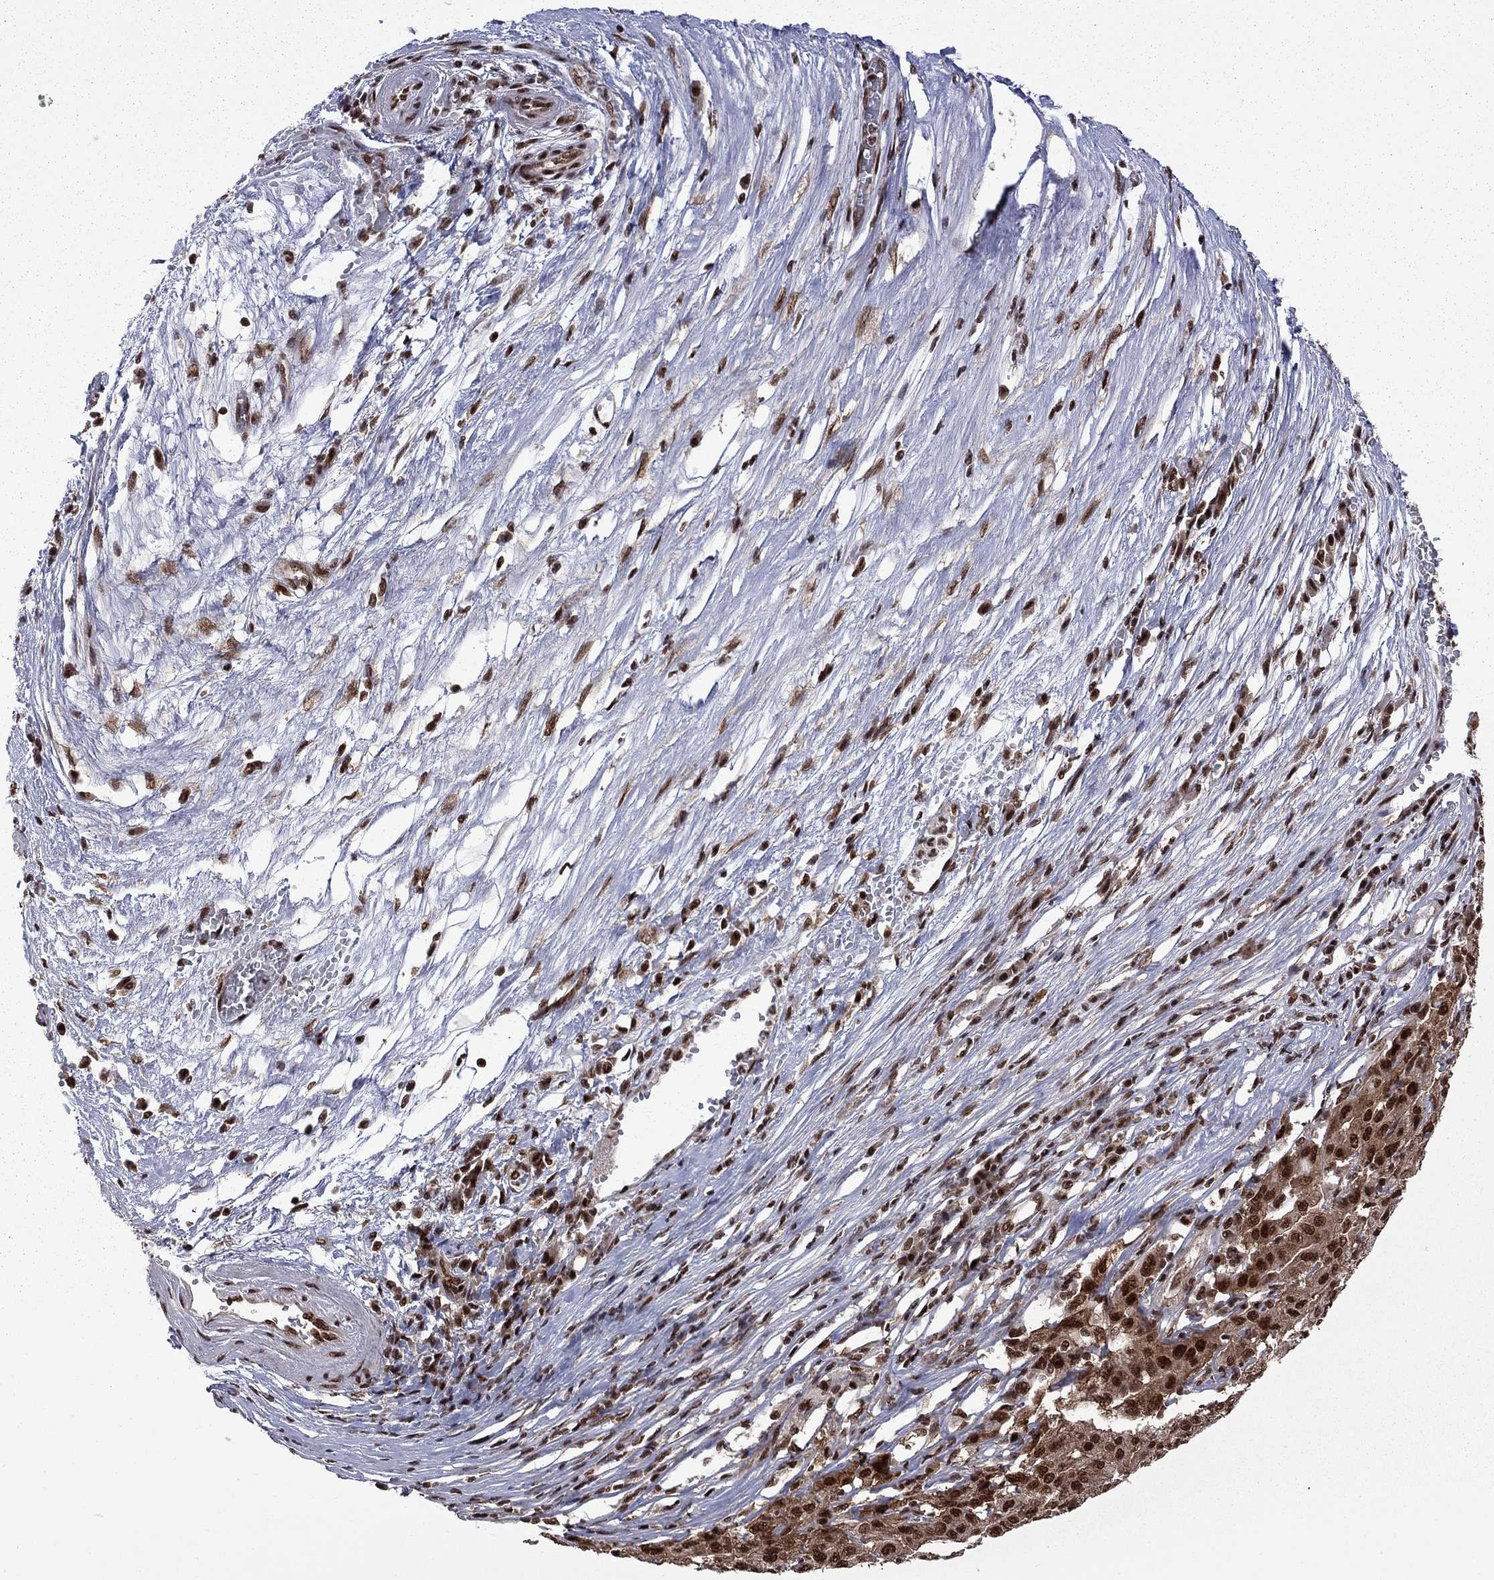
{"staining": {"intensity": "strong", "quantity": ">75%", "location": "nuclear"}, "tissue": "pancreatic cancer", "cell_type": "Tumor cells", "image_type": "cancer", "snomed": [{"axis": "morphology", "description": "Adenocarcinoma, NOS"}, {"axis": "topography", "description": "Pancreas"}], "caption": "Immunohistochemistry staining of pancreatic adenocarcinoma, which displays high levels of strong nuclear positivity in approximately >75% of tumor cells indicating strong nuclear protein positivity. The staining was performed using DAB (brown) for protein detection and nuclei were counterstained in hematoxylin (blue).", "gene": "MED25", "patient": {"sex": "male", "age": 63}}